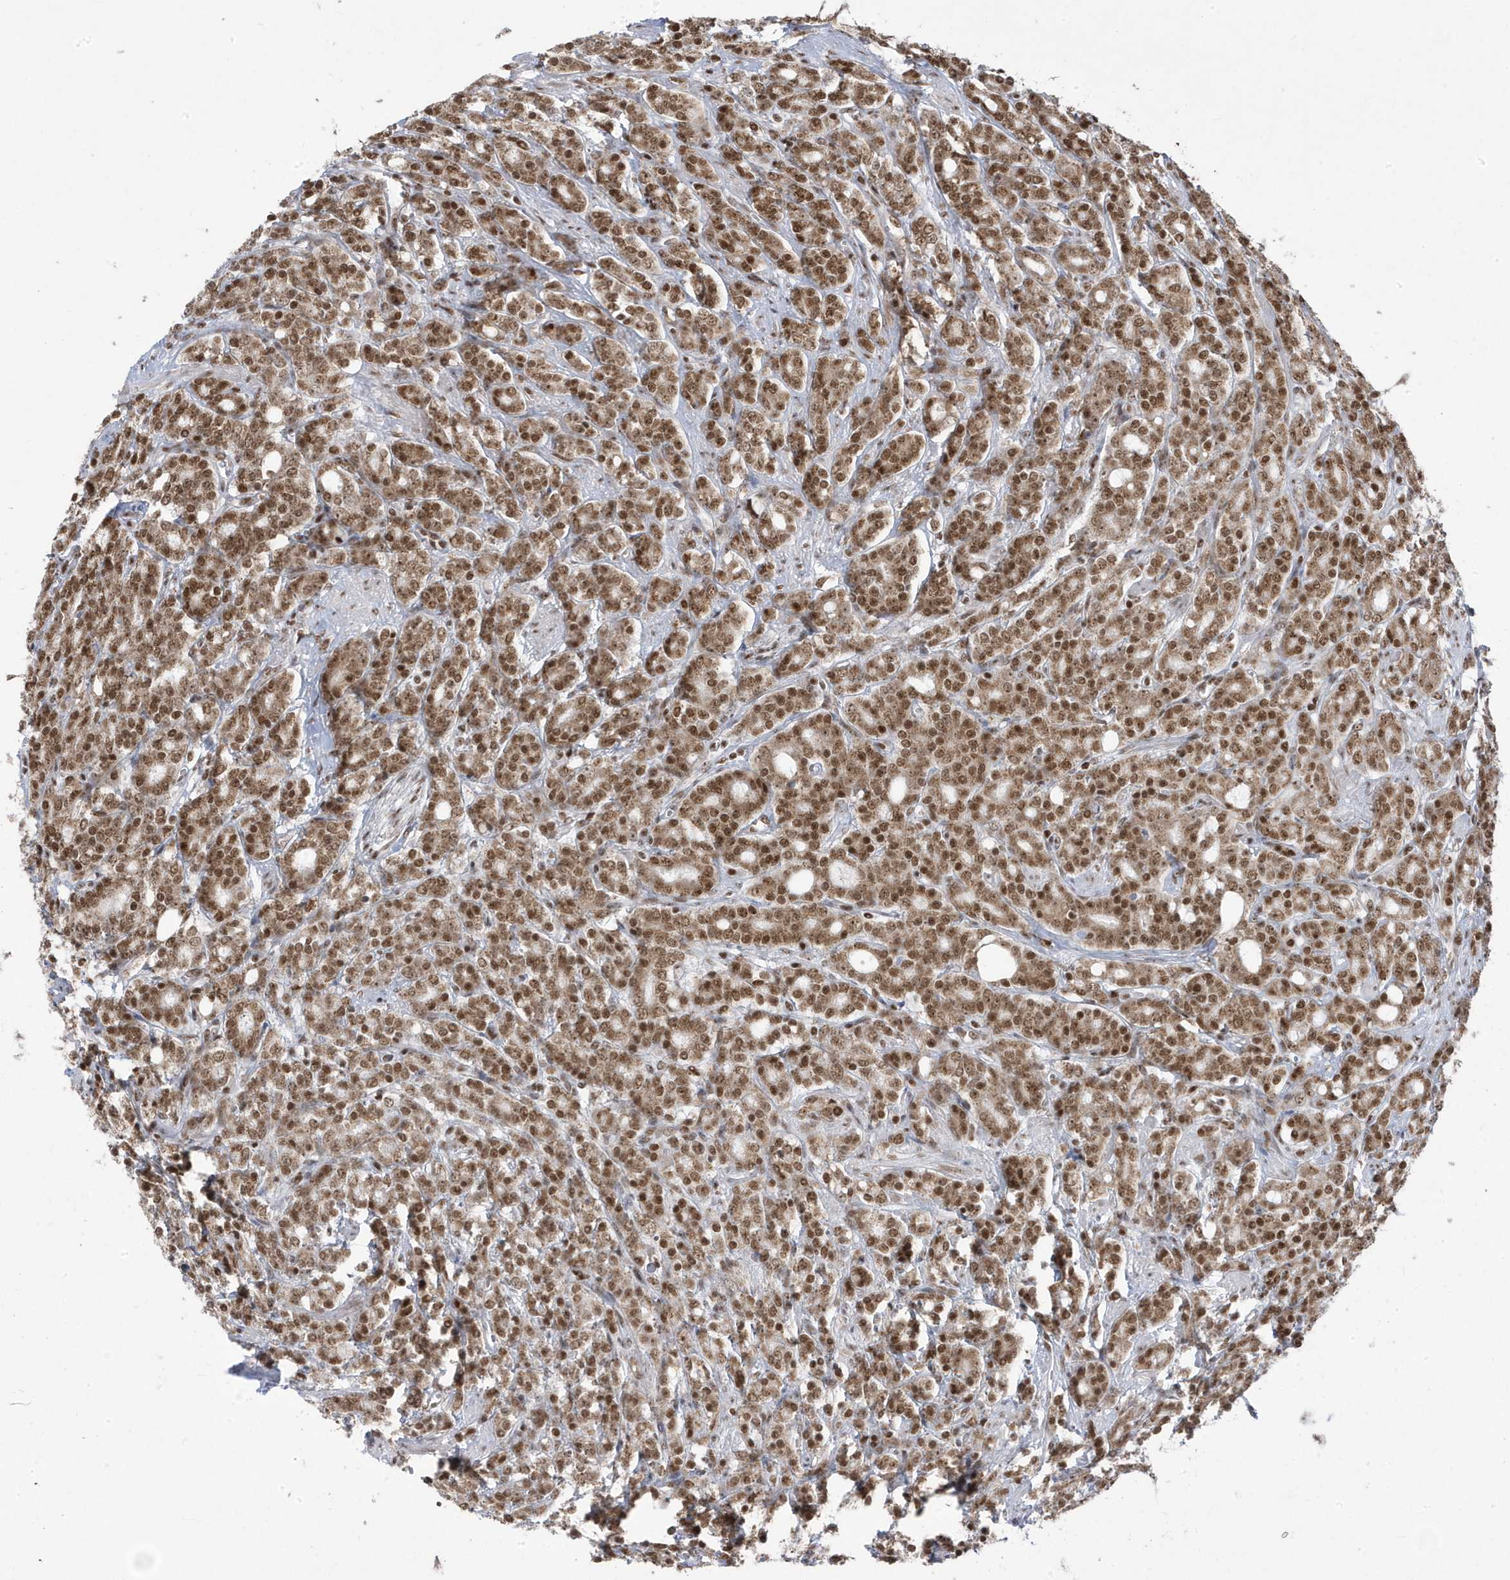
{"staining": {"intensity": "moderate", "quantity": ">75%", "location": "nuclear"}, "tissue": "prostate cancer", "cell_type": "Tumor cells", "image_type": "cancer", "snomed": [{"axis": "morphology", "description": "Adenocarcinoma, High grade"}, {"axis": "topography", "description": "Prostate"}], "caption": "The micrograph displays staining of prostate cancer (high-grade adenocarcinoma), revealing moderate nuclear protein staining (brown color) within tumor cells. Immunohistochemistry stains the protein of interest in brown and the nuclei are stained blue.", "gene": "MTREX", "patient": {"sex": "male", "age": 62}}